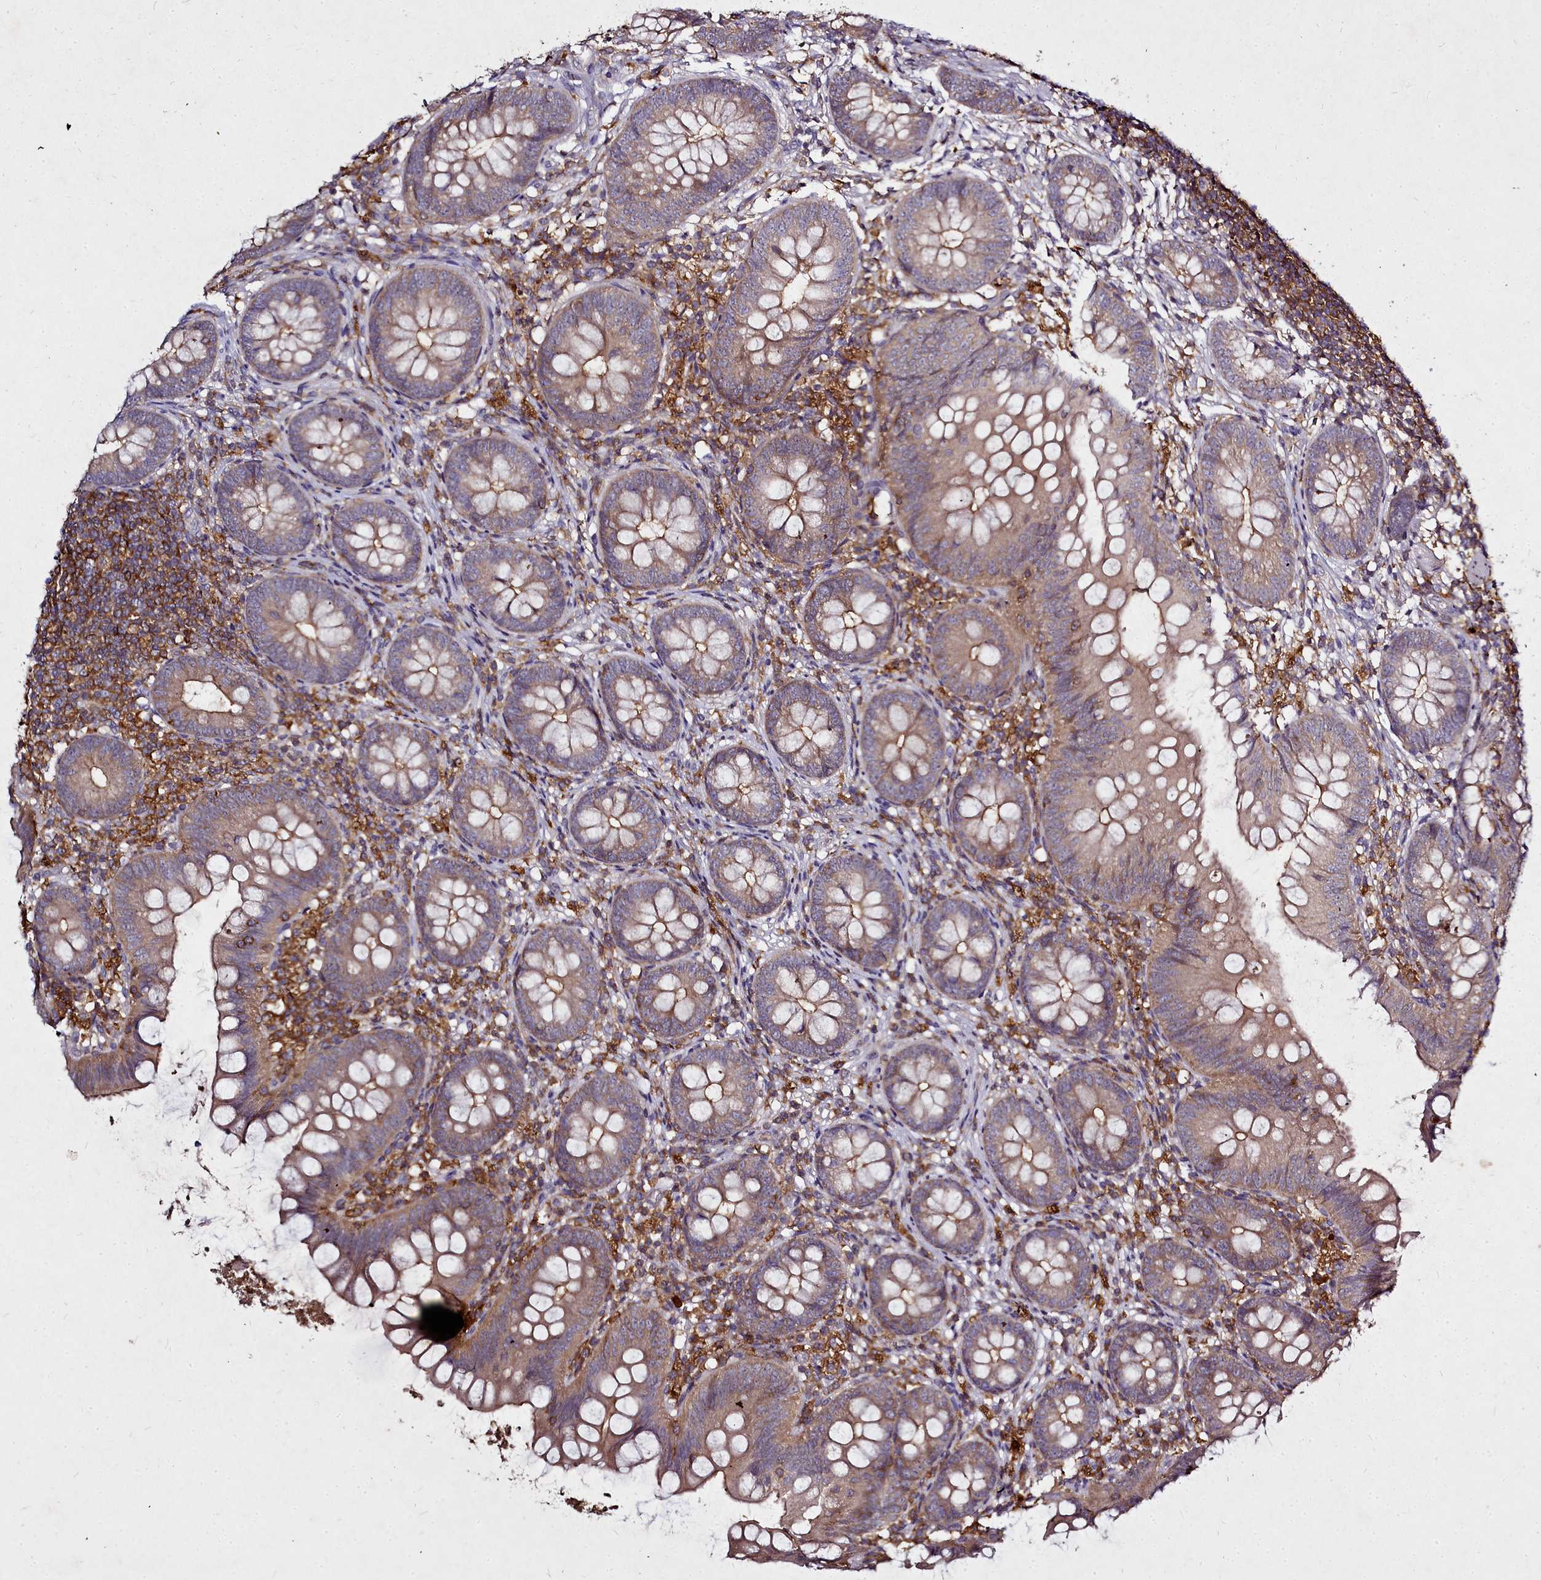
{"staining": {"intensity": "moderate", "quantity": ">75%", "location": "cytoplasmic/membranous"}, "tissue": "appendix", "cell_type": "Glandular cells", "image_type": "normal", "snomed": [{"axis": "morphology", "description": "Normal tissue, NOS"}, {"axis": "topography", "description": "Appendix"}], "caption": "The photomicrograph shows a brown stain indicating the presence of a protein in the cytoplasmic/membranous of glandular cells in appendix. (brown staining indicates protein expression, while blue staining denotes nuclei).", "gene": "NCKAP1L", "patient": {"sex": "female", "age": 62}}